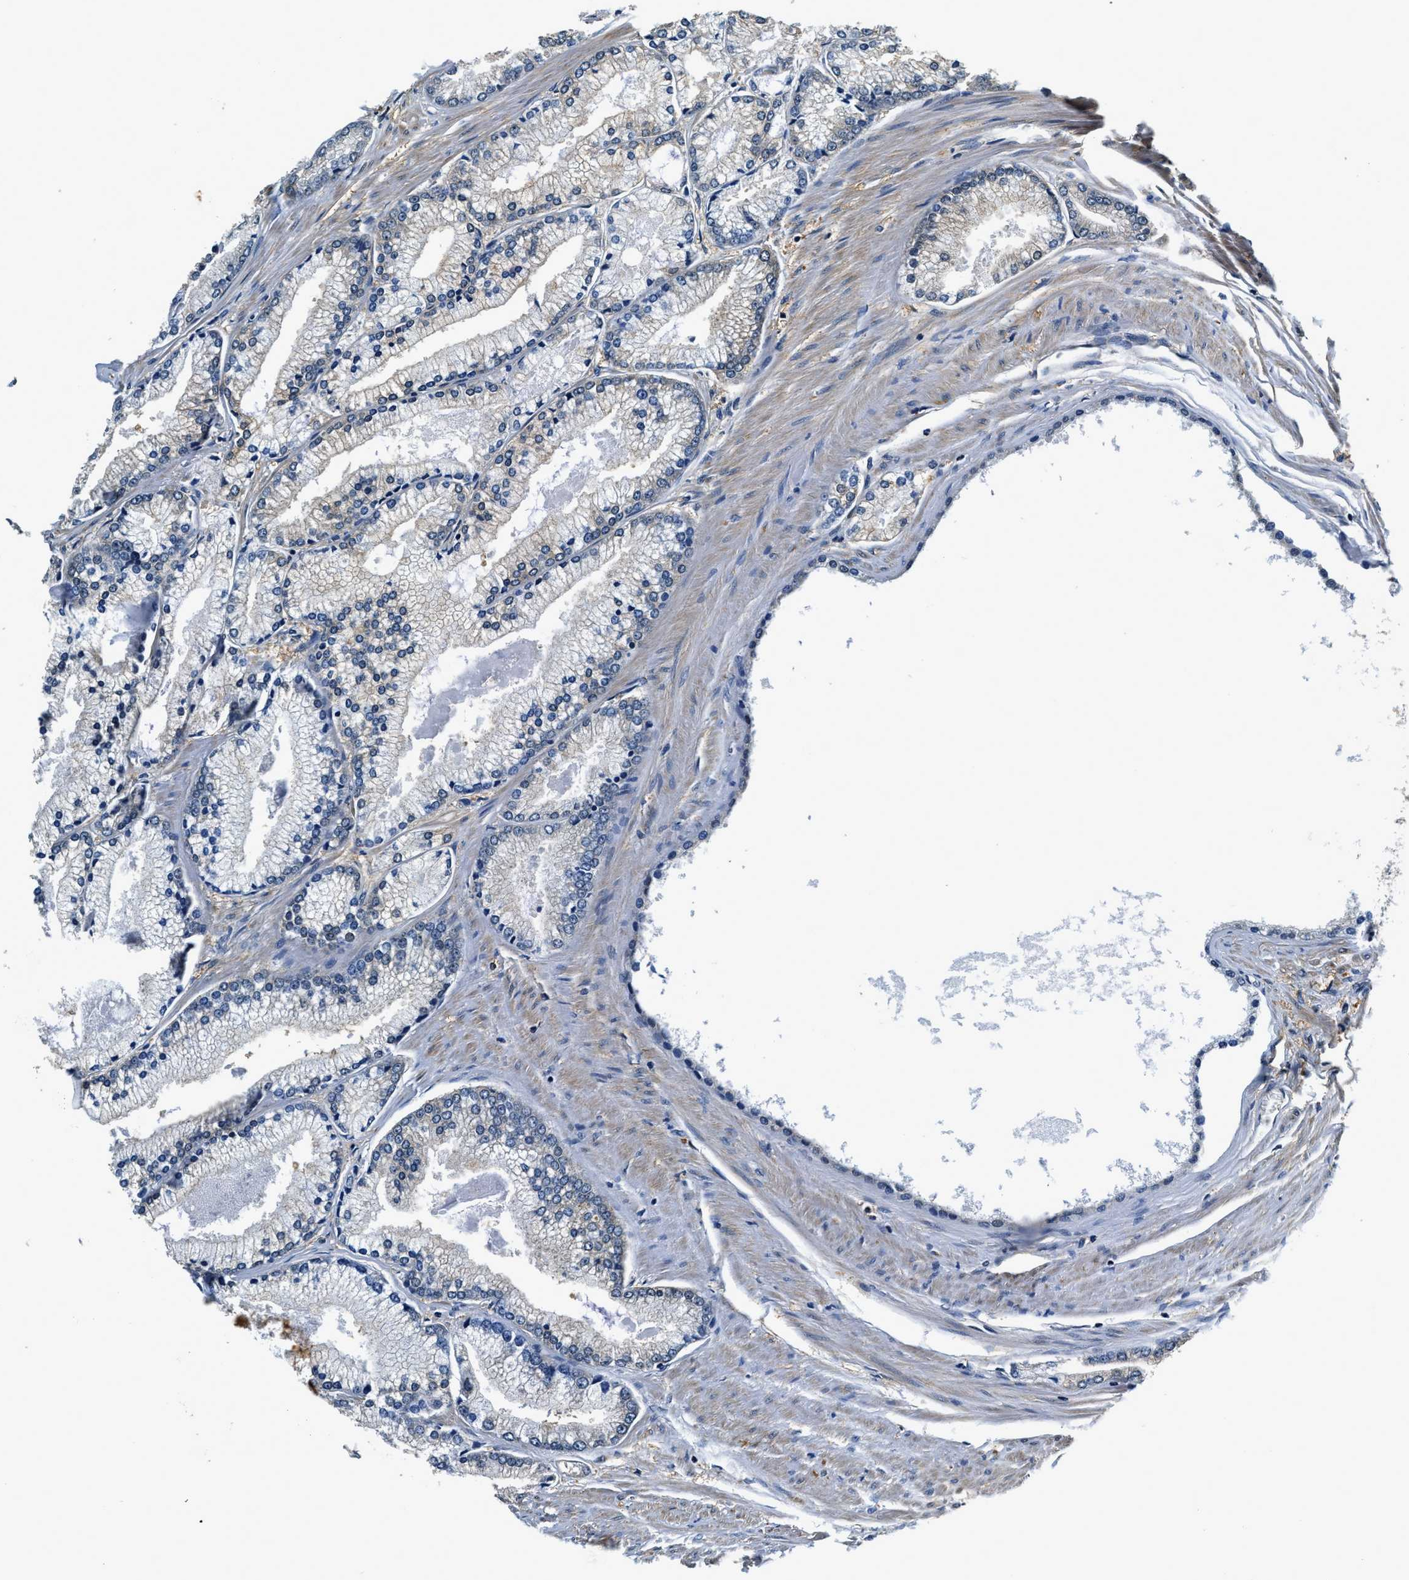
{"staining": {"intensity": "negative", "quantity": "none", "location": "none"}, "tissue": "prostate cancer", "cell_type": "Tumor cells", "image_type": "cancer", "snomed": [{"axis": "morphology", "description": "Adenocarcinoma, High grade"}, {"axis": "topography", "description": "Prostate"}], "caption": "A high-resolution micrograph shows IHC staining of high-grade adenocarcinoma (prostate), which exhibits no significant positivity in tumor cells.", "gene": "RESF1", "patient": {"sex": "male", "age": 61}}